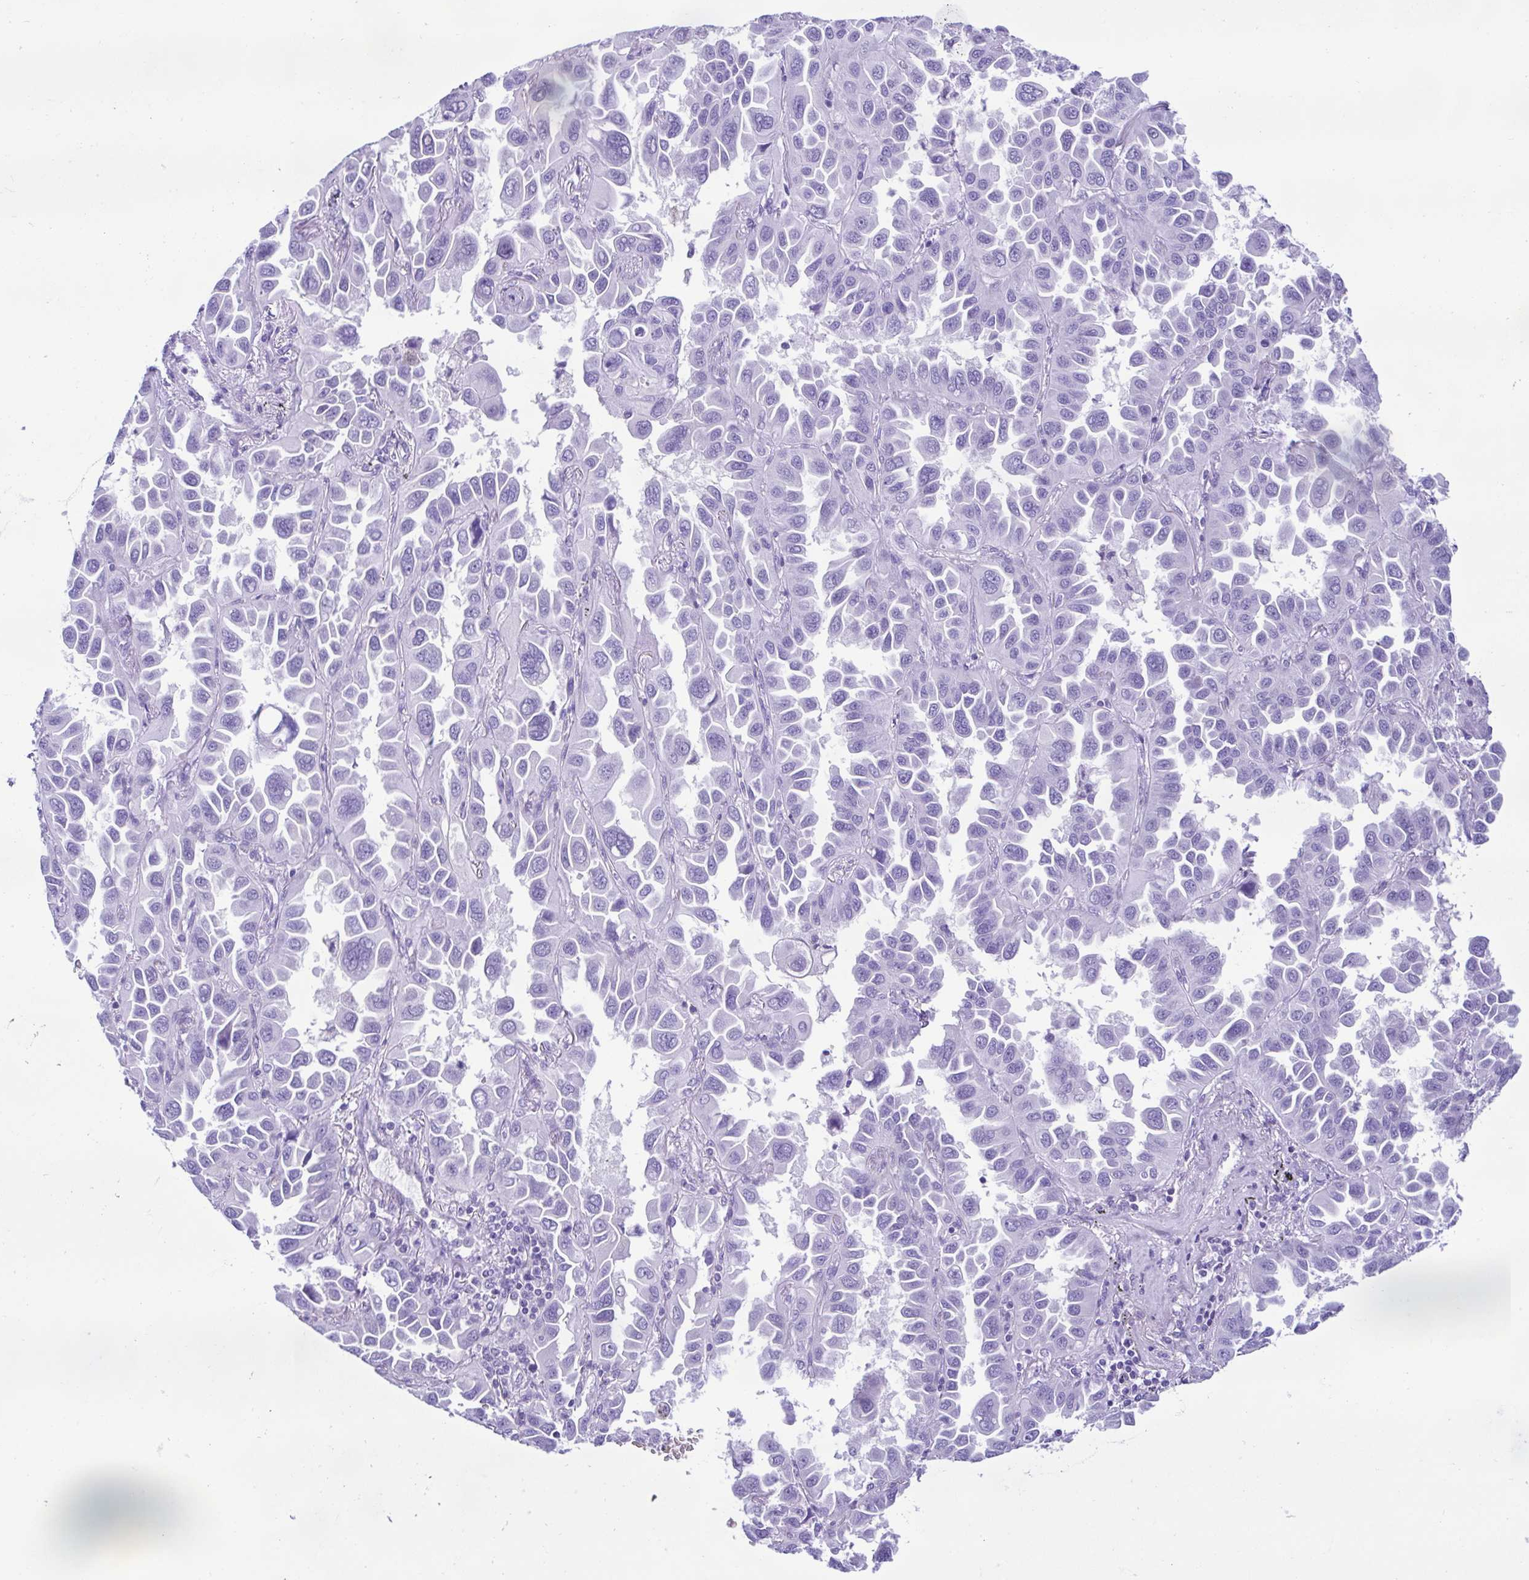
{"staining": {"intensity": "negative", "quantity": "none", "location": "none"}, "tissue": "lung cancer", "cell_type": "Tumor cells", "image_type": "cancer", "snomed": [{"axis": "morphology", "description": "Adenocarcinoma, NOS"}, {"axis": "topography", "description": "Lung"}], "caption": "An immunohistochemistry histopathology image of lung cancer is shown. There is no staining in tumor cells of lung cancer.", "gene": "ACTRT3", "patient": {"sex": "male", "age": 64}}